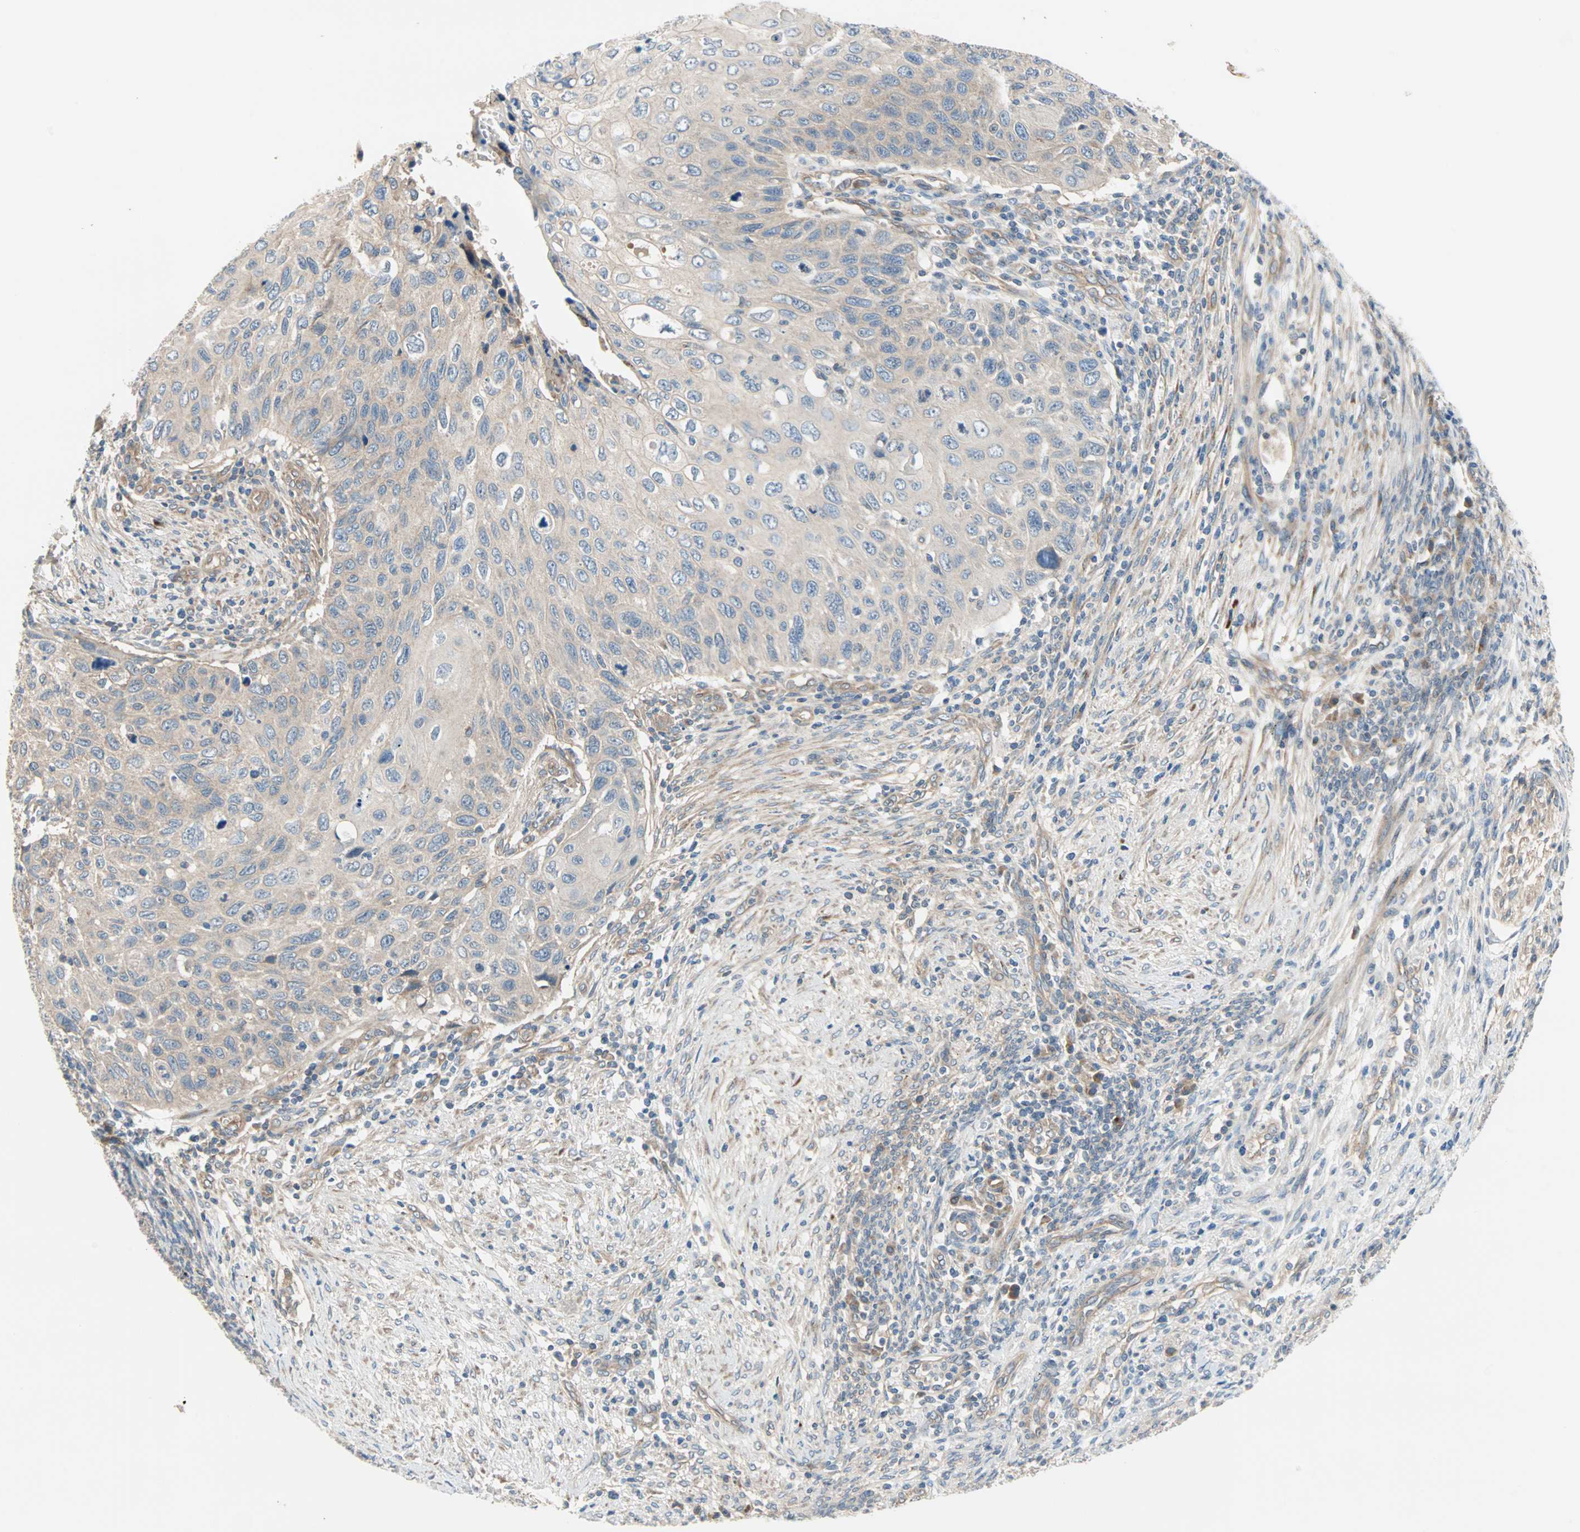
{"staining": {"intensity": "weak", "quantity": "25%-75%", "location": "cytoplasmic/membranous"}, "tissue": "cervical cancer", "cell_type": "Tumor cells", "image_type": "cancer", "snomed": [{"axis": "morphology", "description": "Squamous cell carcinoma, NOS"}, {"axis": "topography", "description": "Cervix"}], "caption": "The immunohistochemical stain labels weak cytoplasmic/membranous positivity in tumor cells of squamous cell carcinoma (cervical) tissue.", "gene": "PDE8A", "patient": {"sex": "female", "age": 70}}